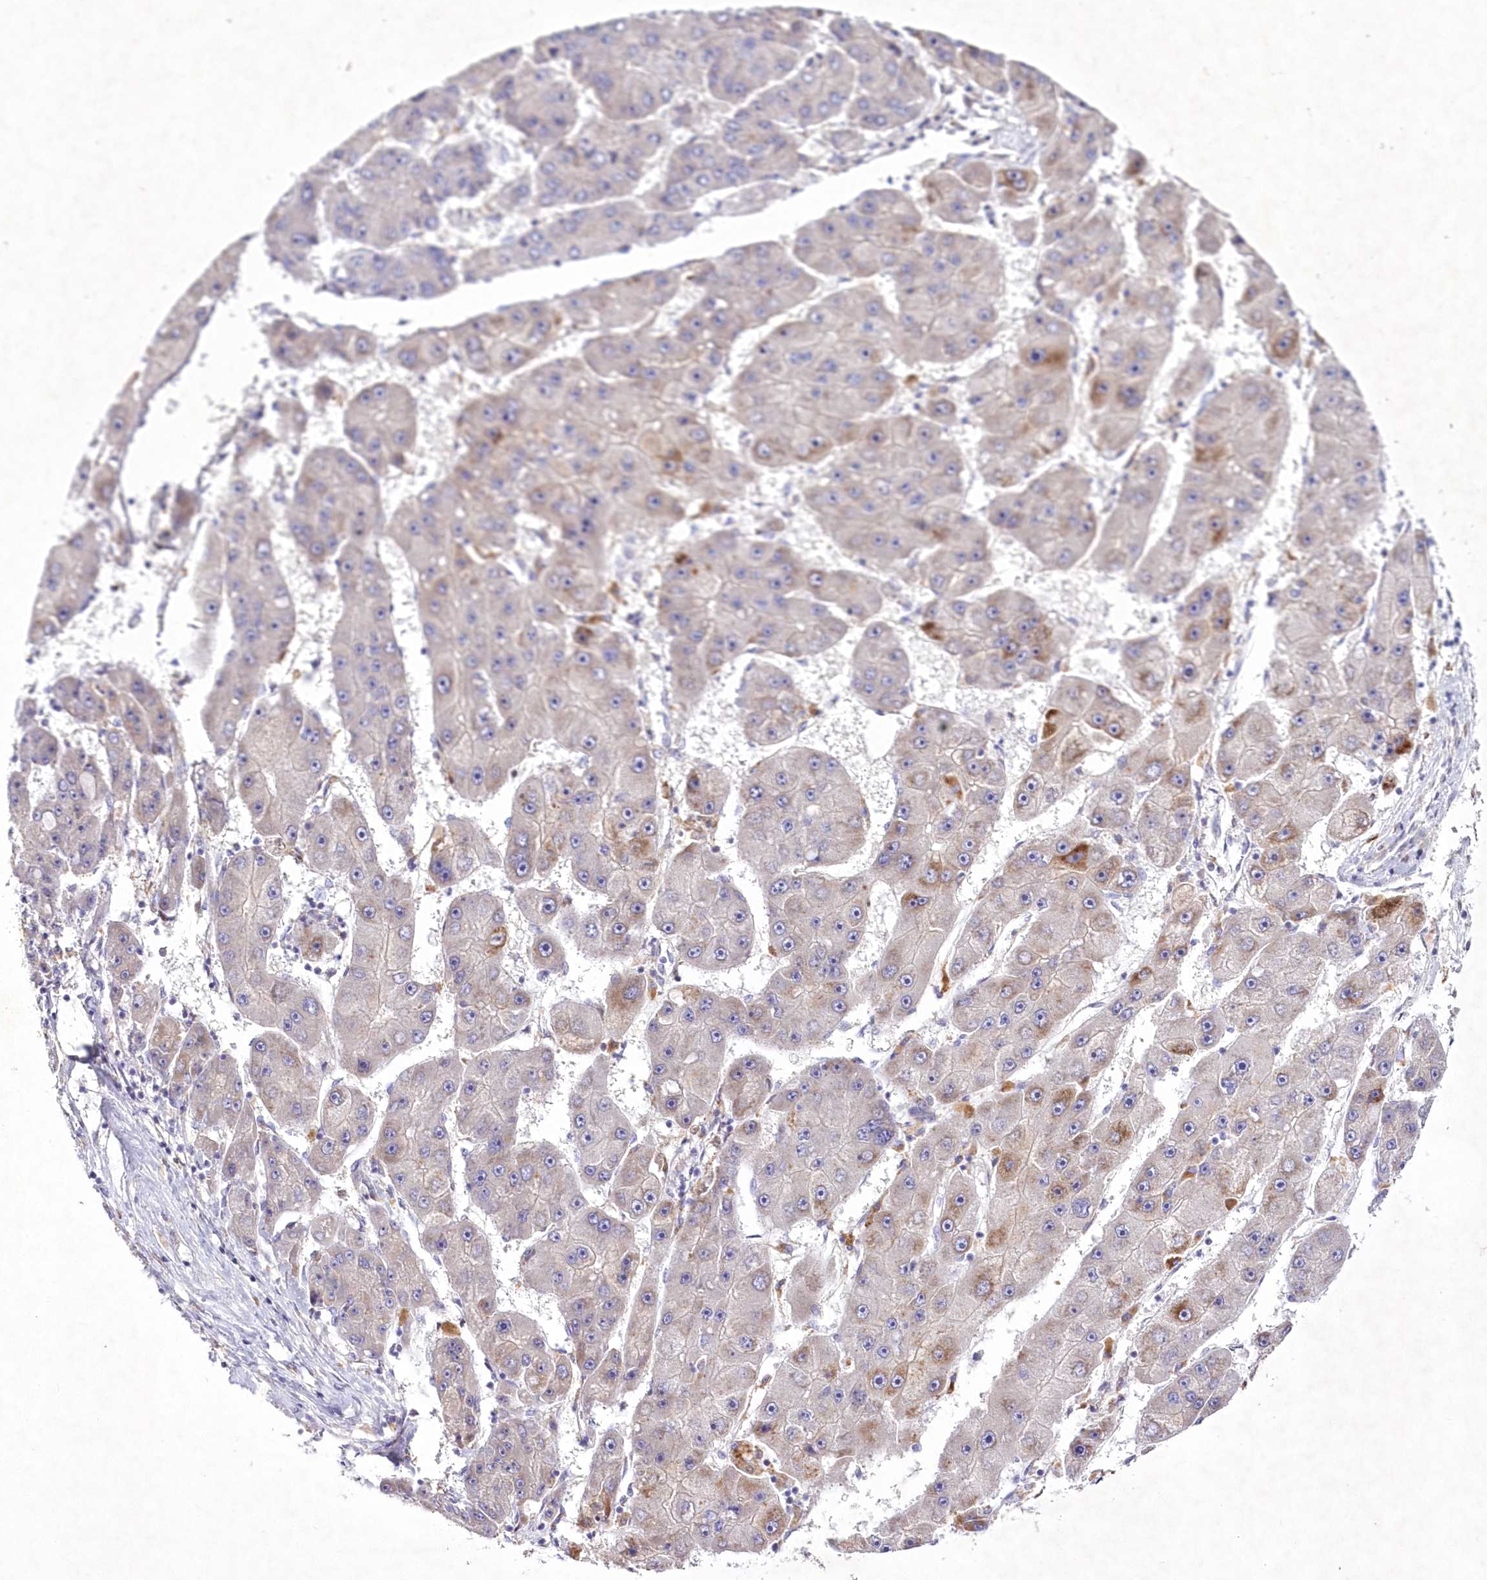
{"staining": {"intensity": "moderate", "quantity": "<25%", "location": "cytoplasmic/membranous"}, "tissue": "liver cancer", "cell_type": "Tumor cells", "image_type": "cancer", "snomed": [{"axis": "morphology", "description": "Carcinoma, Hepatocellular, NOS"}, {"axis": "topography", "description": "Liver"}], "caption": "Immunohistochemistry (IHC) (DAB (3,3'-diaminobenzidine)) staining of liver cancer (hepatocellular carcinoma) reveals moderate cytoplasmic/membranous protein positivity in about <25% of tumor cells.", "gene": "ARFGEF3", "patient": {"sex": "female", "age": 61}}